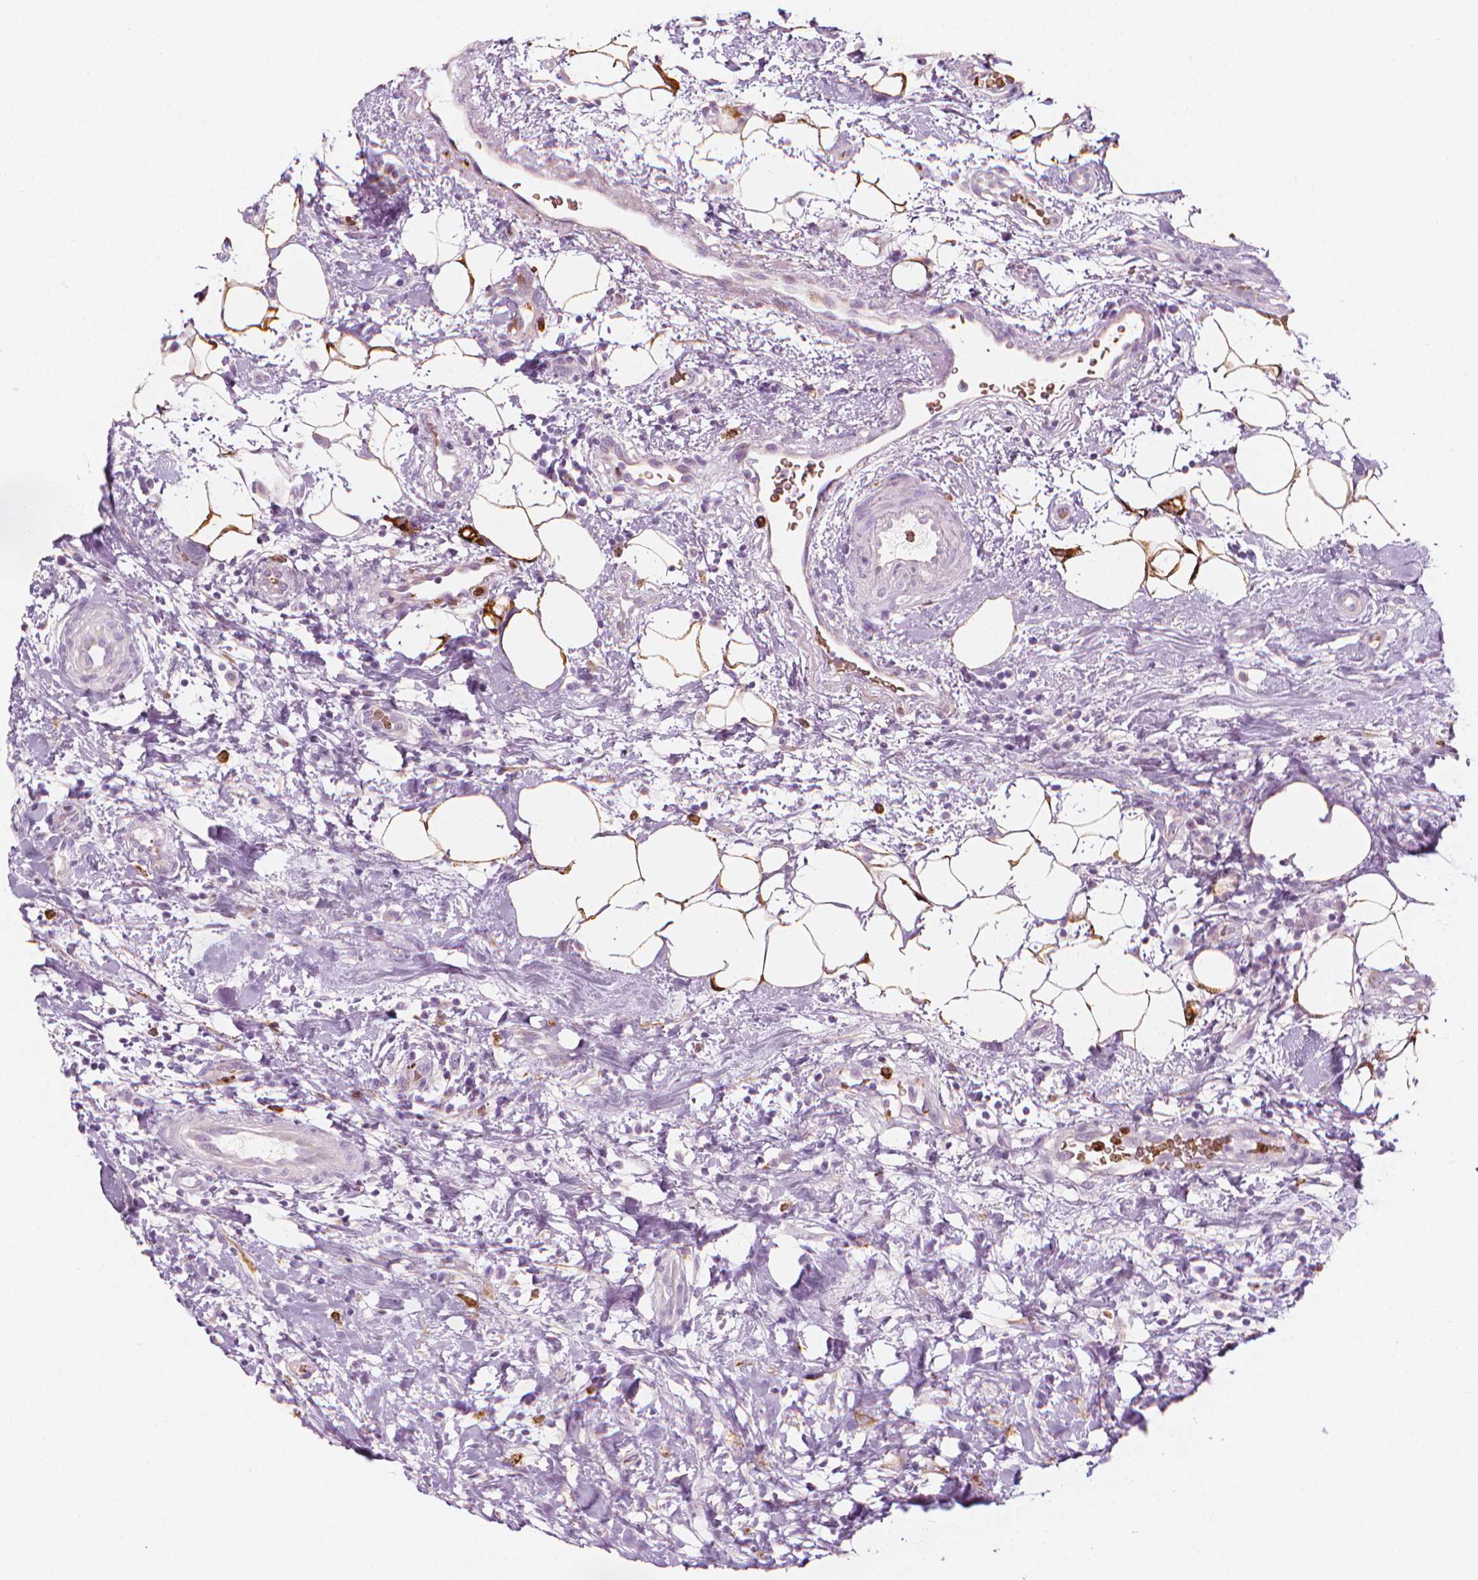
{"staining": {"intensity": "negative", "quantity": "none", "location": "none"}, "tissue": "renal cancer", "cell_type": "Tumor cells", "image_type": "cancer", "snomed": [{"axis": "morphology", "description": "Adenocarcinoma, NOS"}, {"axis": "topography", "description": "Kidney"}], "caption": "The immunohistochemistry image has no significant positivity in tumor cells of renal cancer tissue.", "gene": "CES1", "patient": {"sex": "male", "age": 59}}